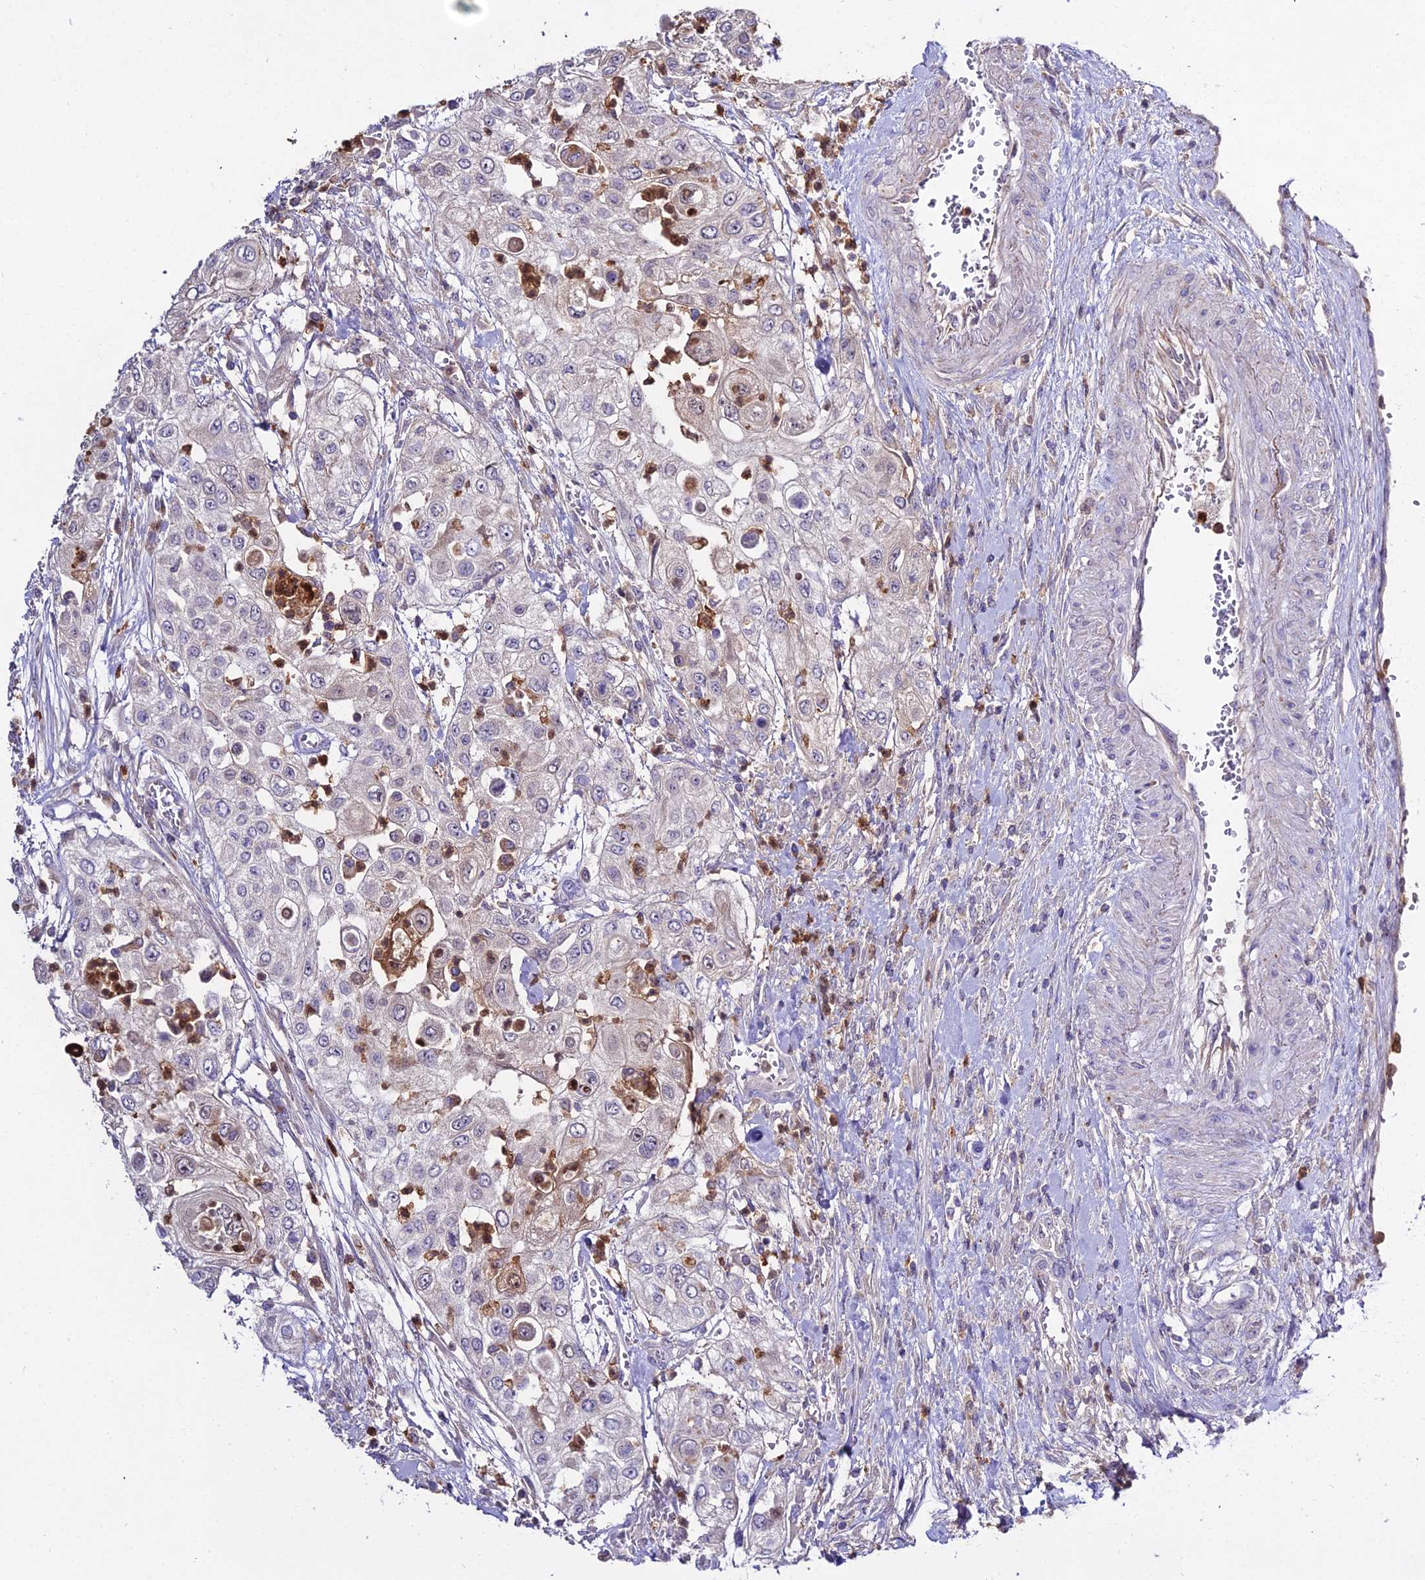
{"staining": {"intensity": "weak", "quantity": "<25%", "location": "cytoplasmic/membranous"}, "tissue": "urothelial cancer", "cell_type": "Tumor cells", "image_type": "cancer", "snomed": [{"axis": "morphology", "description": "Urothelial carcinoma, High grade"}, {"axis": "topography", "description": "Urinary bladder"}], "caption": "There is no significant positivity in tumor cells of urothelial carcinoma (high-grade).", "gene": "EID2", "patient": {"sex": "female", "age": 79}}